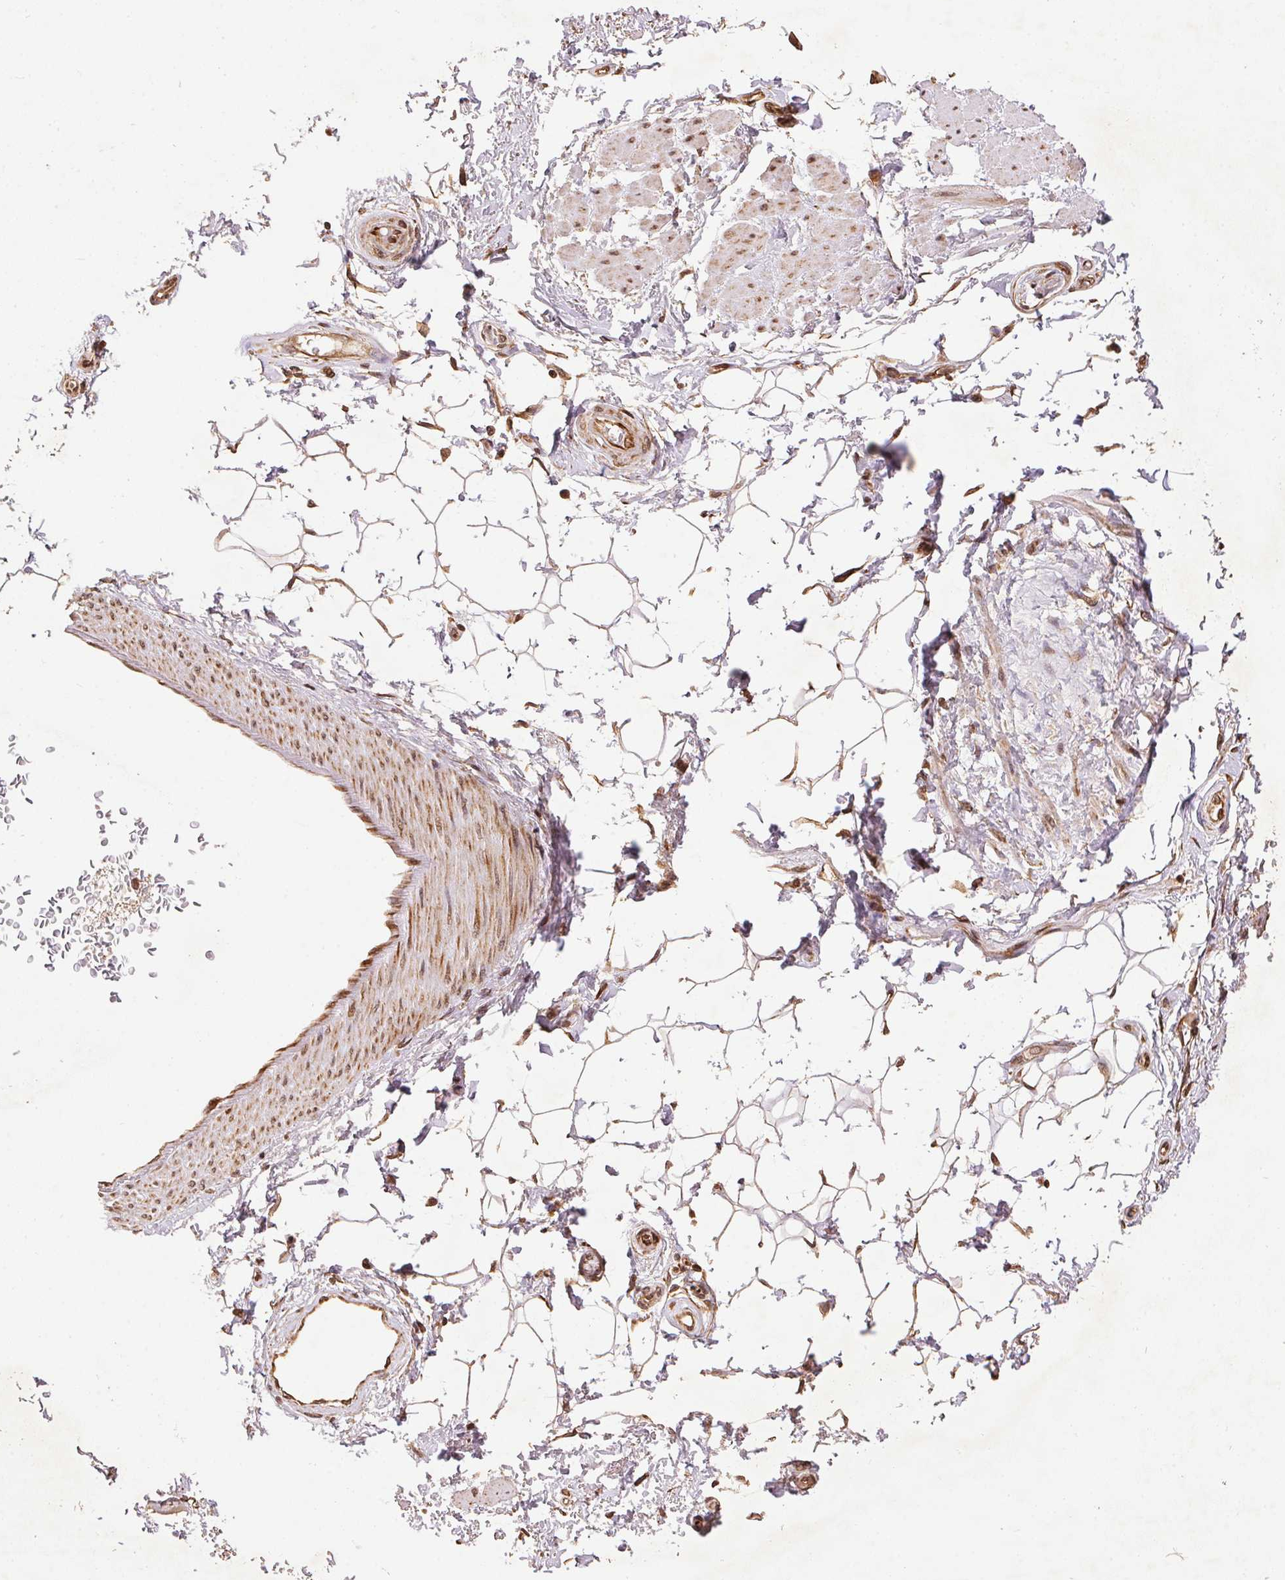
{"staining": {"intensity": "weak", "quantity": "25%-75%", "location": "cytoplasmic/membranous"}, "tissue": "adipose tissue", "cell_type": "Adipocytes", "image_type": "normal", "snomed": [{"axis": "morphology", "description": "Normal tissue, NOS"}, {"axis": "topography", "description": "Anal"}, {"axis": "topography", "description": "Peripheral nerve tissue"}], "caption": "Immunohistochemistry of unremarkable human adipose tissue shows low levels of weak cytoplasmic/membranous expression in approximately 25%-75% of adipocytes. The staining was performed using DAB to visualize the protein expression in brown, while the nuclei were stained in blue with hematoxylin (Magnification: 20x).", "gene": "SPRED2", "patient": {"sex": "male", "age": 51}}